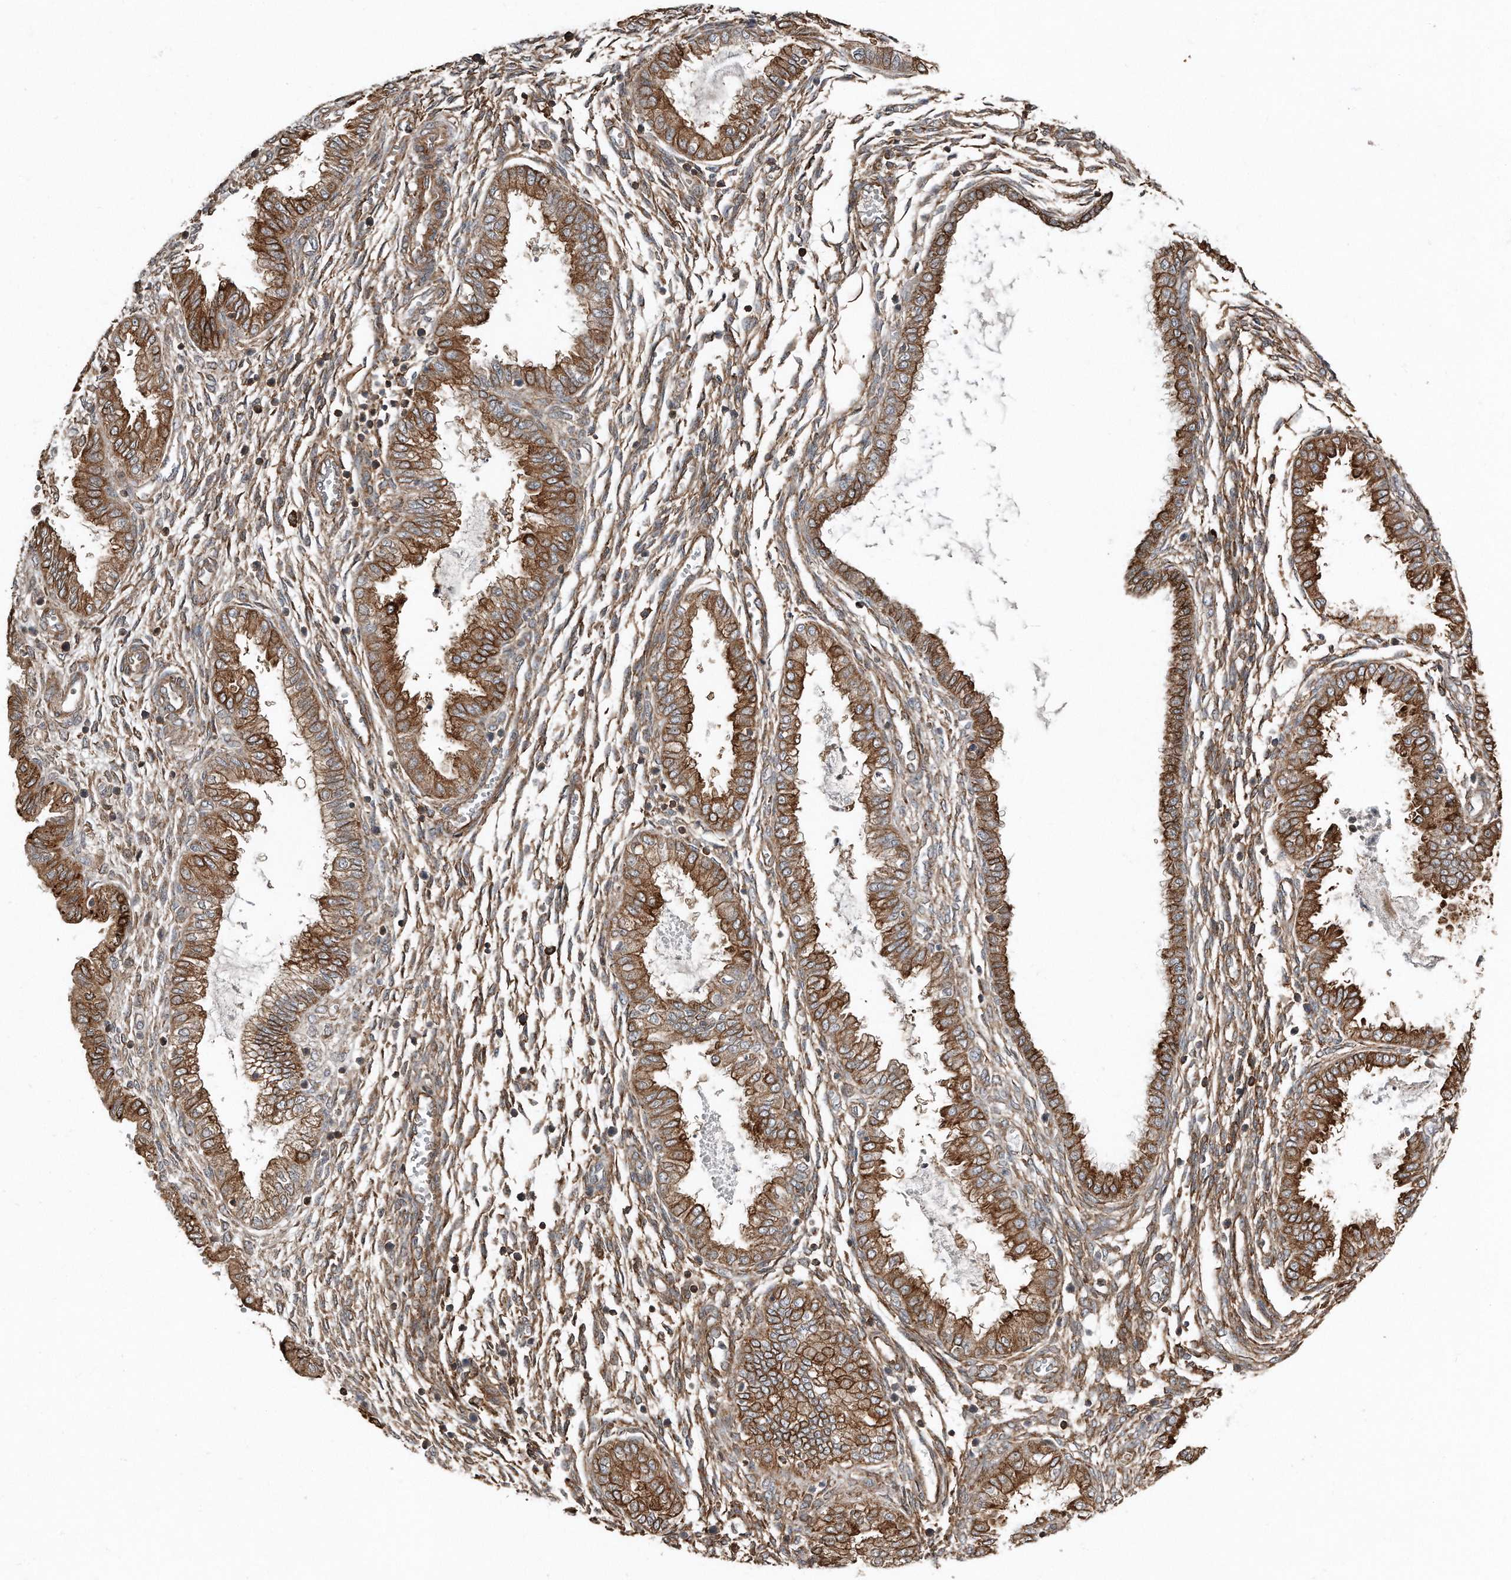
{"staining": {"intensity": "moderate", "quantity": ">75%", "location": "cytoplasmic/membranous"}, "tissue": "endometrium", "cell_type": "Cells in endometrial stroma", "image_type": "normal", "snomed": [{"axis": "morphology", "description": "Normal tissue, NOS"}, {"axis": "topography", "description": "Endometrium"}], "caption": "Normal endometrium reveals moderate cytoplasmic/membranous positivity in about >75% of cells in endometrial stroma, visualized by immunohistochemistry. Ihc stains the protein in brown and the nuclei are stained blue.", "gene": "SNAP47", "patient": {"sex": "female", "age": 33}}